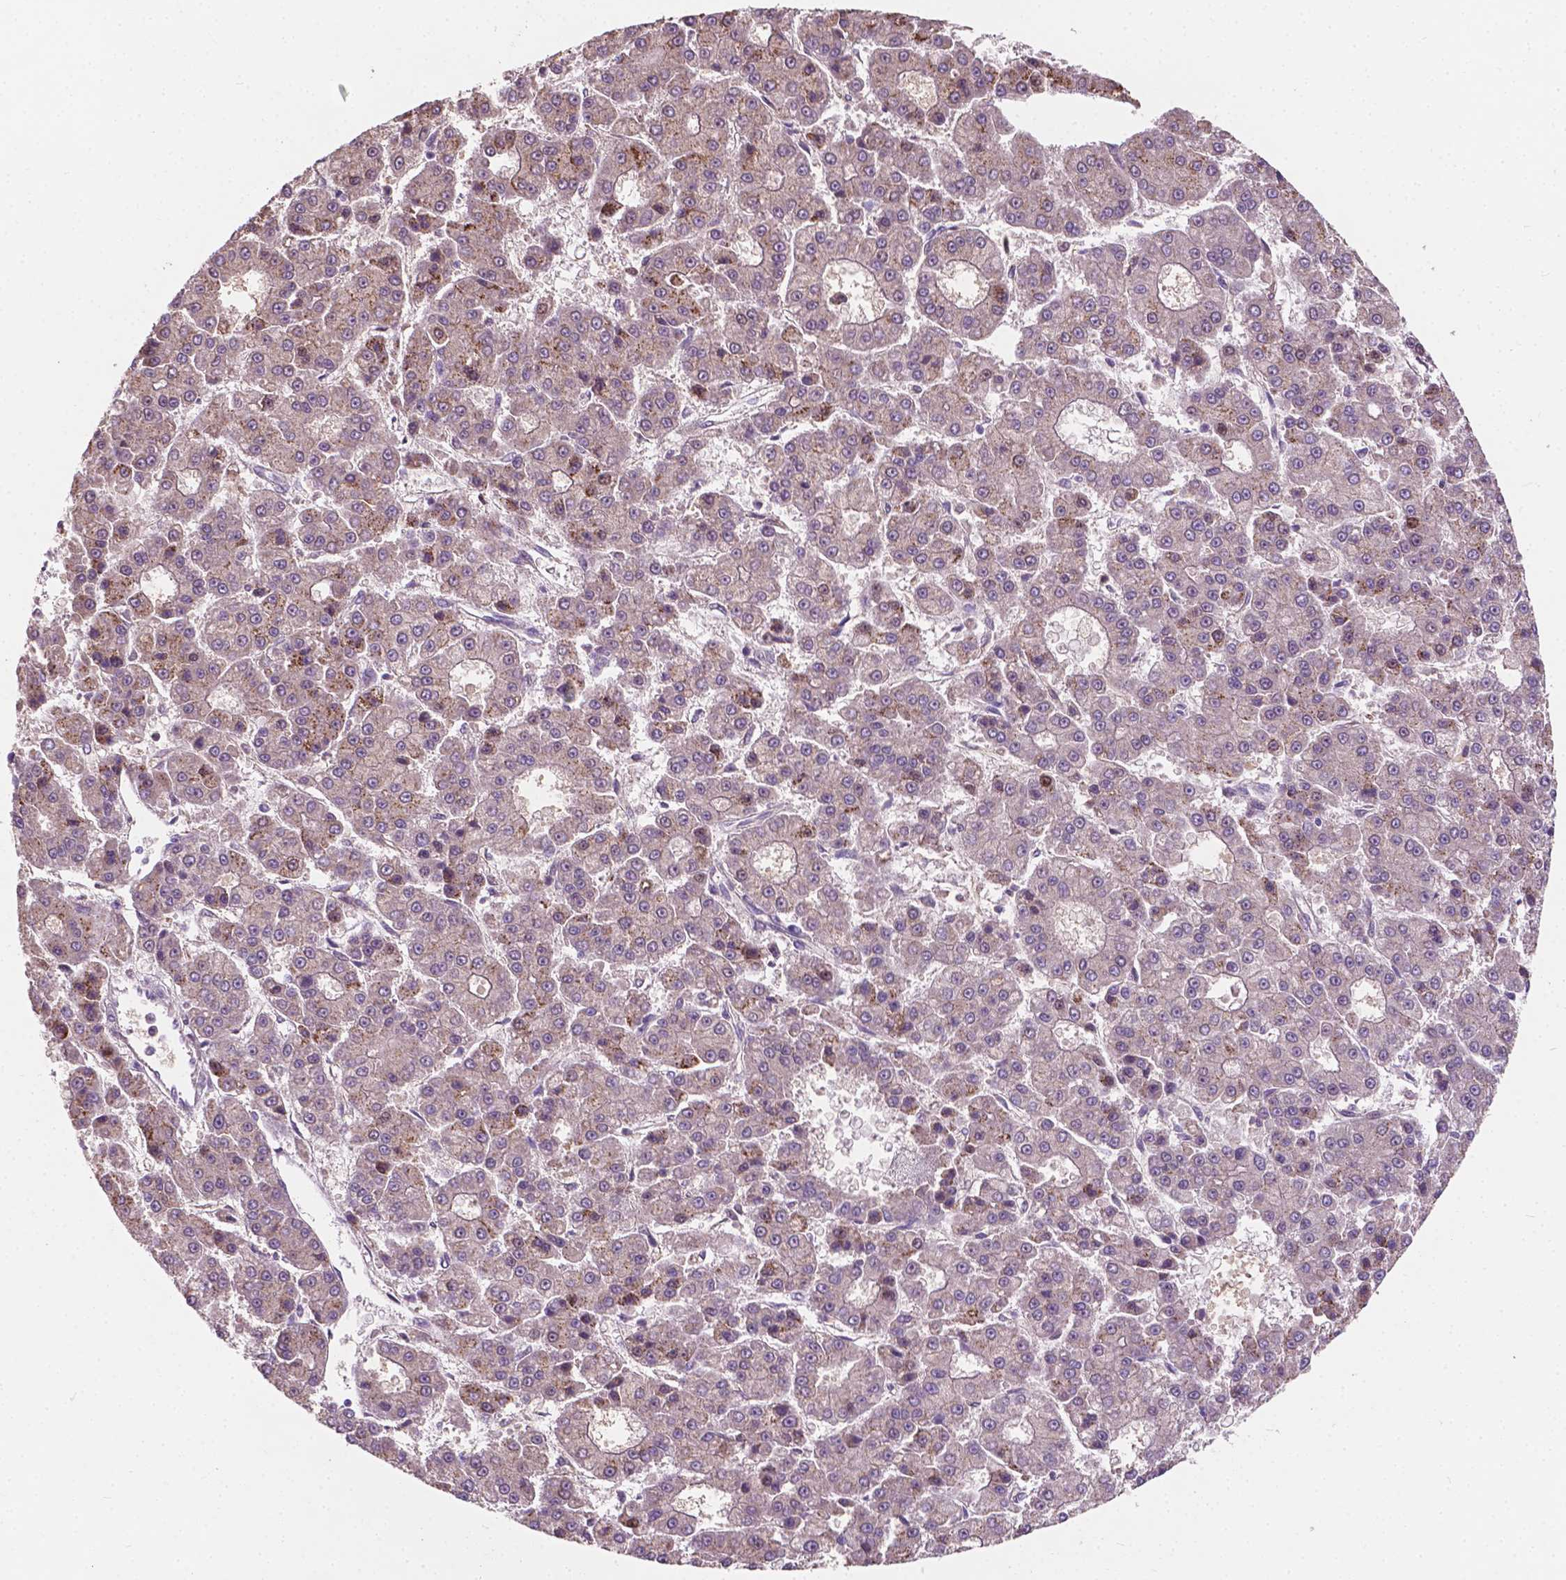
{"staining": {"intensity": "moderate", "quantity": "<25%", "location": "cytoplasmic/membranous"}, "tissue": "liver cancer", "cell_type": "Tumor cells", "image_type": "cancer", "snomed": [{"axis": "morphology", "description": "Carcinoma, Hepatocellular, NOS"}, {"axis": "topography", "description": "Liver"}], "caption": "Human liver cancer stained with a protein marker demonstrates moderate staining in tumor cells.", "gene": "DUSP16", "patient": {"sex": "male", "age": 70}}